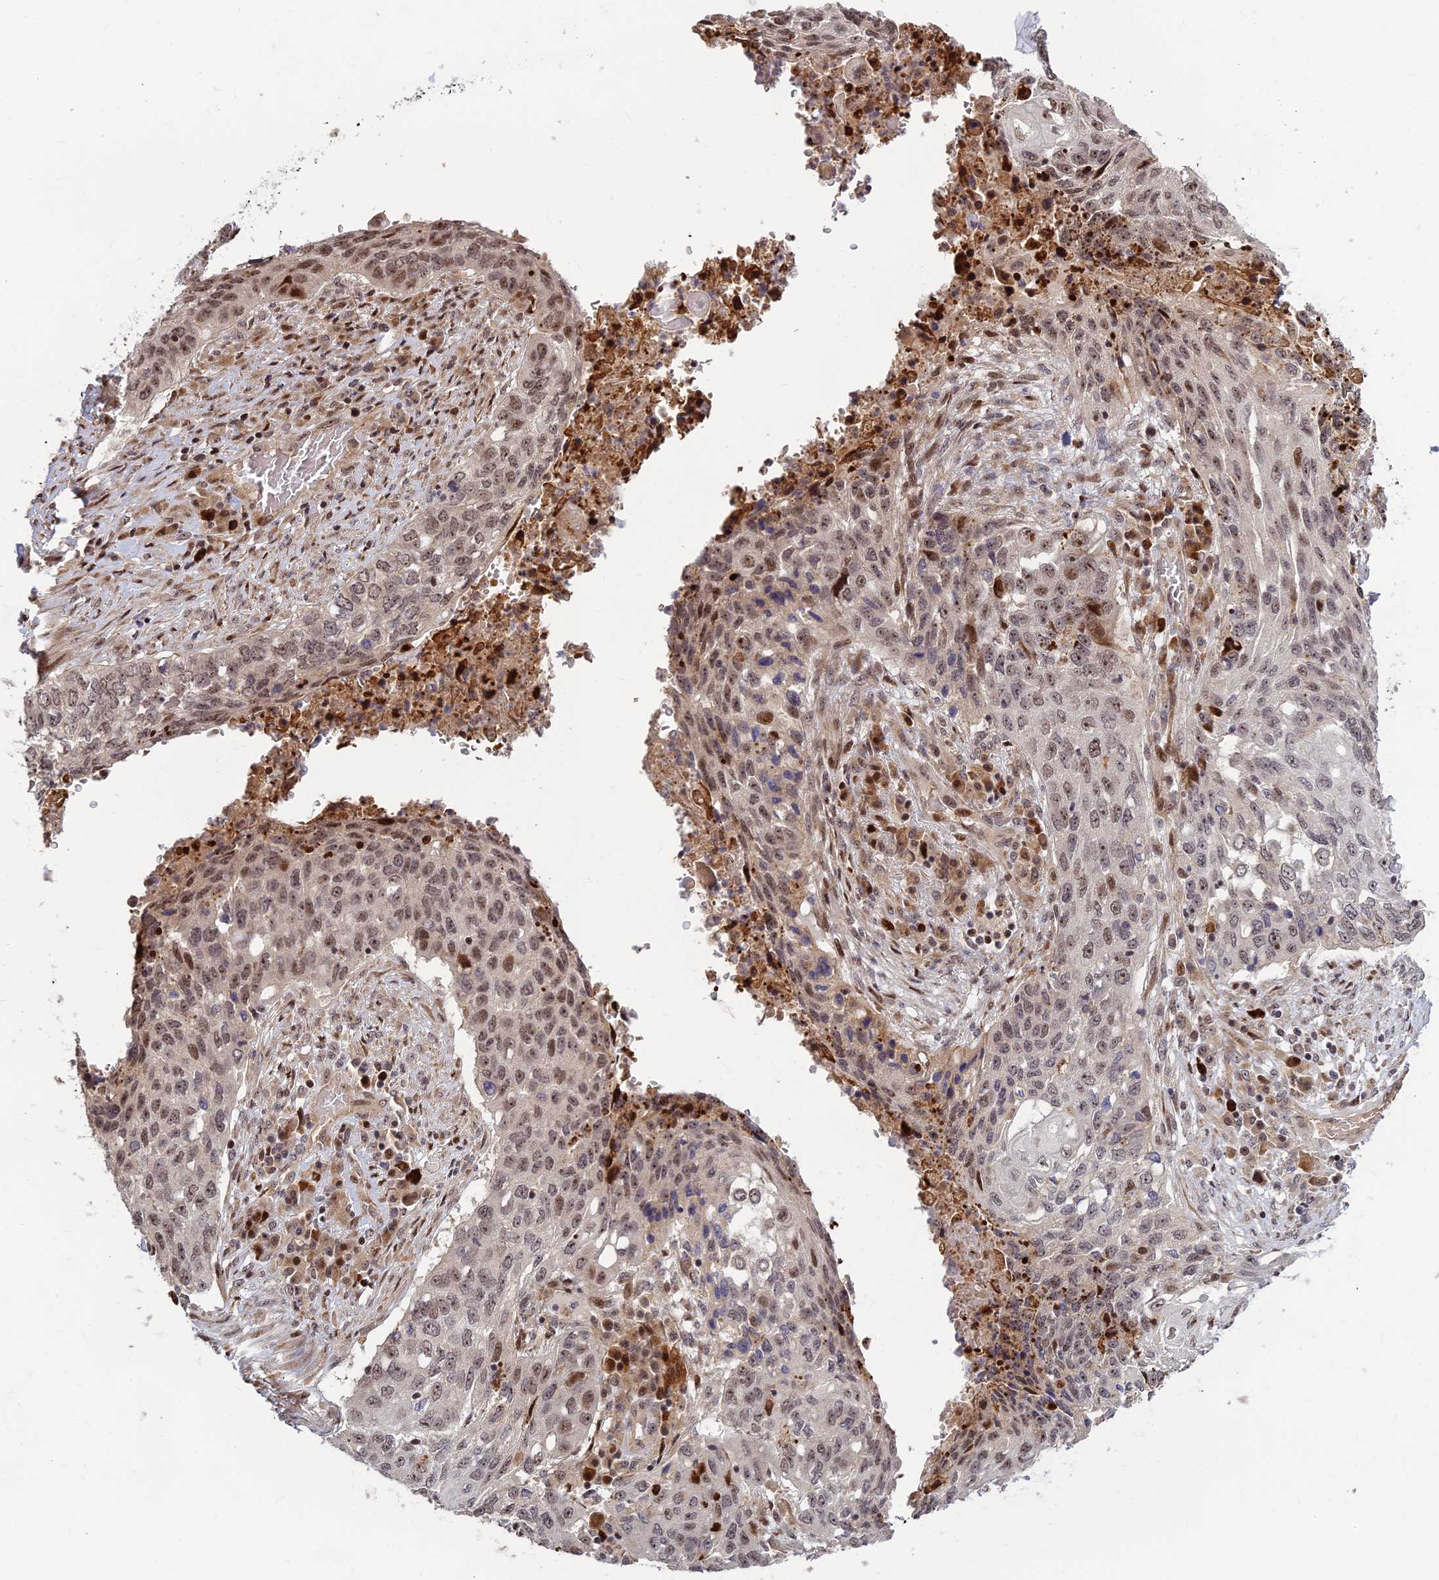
{"staining": {"intensity": "moderate", "quantity": "<25%", "location": "nuclear"}, "tissue": "lung cancer", "cell_type": "Tumor cells", "image_type": "cancer", "snomed": [{"axis": "morphology", "description": "Squamous cell carcinoma, NOS"}, {"axis": "topography", "description": "Lung"}], "caption": "A photomicrograph showing moderate nuclear positivity in approximately <25% of tumor cells in lung cancer, as visualized by brown immunohistochemical staining.", "gene": "UFSP2", "patient": {"sex": "female", "age": 63}}